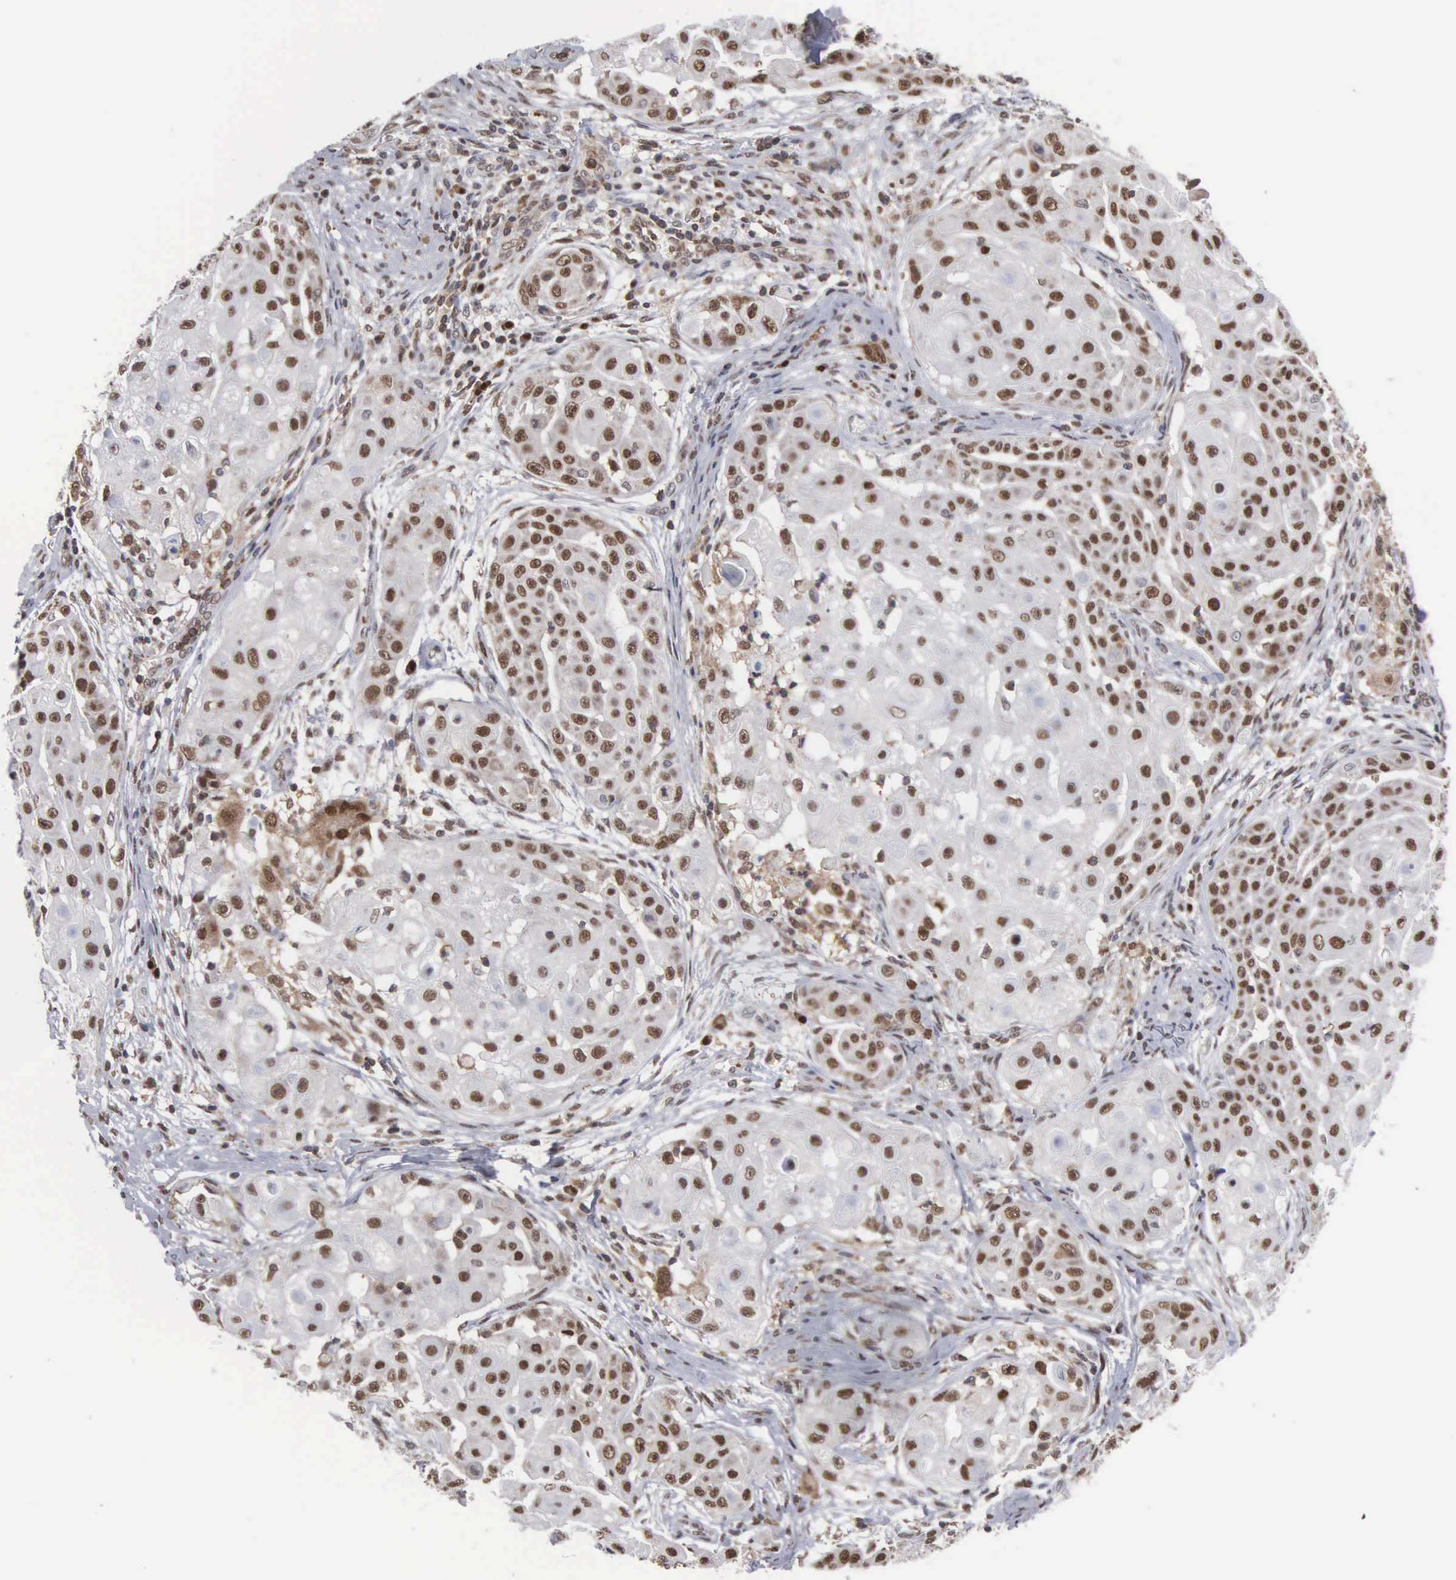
{"staining": {"intensity": "moderate", "quantity": ">75%", "location": "nuclear"}, "tissue": "skin cancer", "cell_type": "Tumor cells", "image_type": "cancer", "snomed": [{"axis": "morphology", "description": "Squamous cell carcinoma, NOS"}, {"axis": "topography", "description": "Skin"}], "caption": "This histopathology image demonstrates immunohistochemistry staining of skin squamous cell carcinoma, with medium moderate nuclear expression in about >75% of tumor cells.", "gene": "TRMT5", "patient": {"sex": "female", "age": 57}}